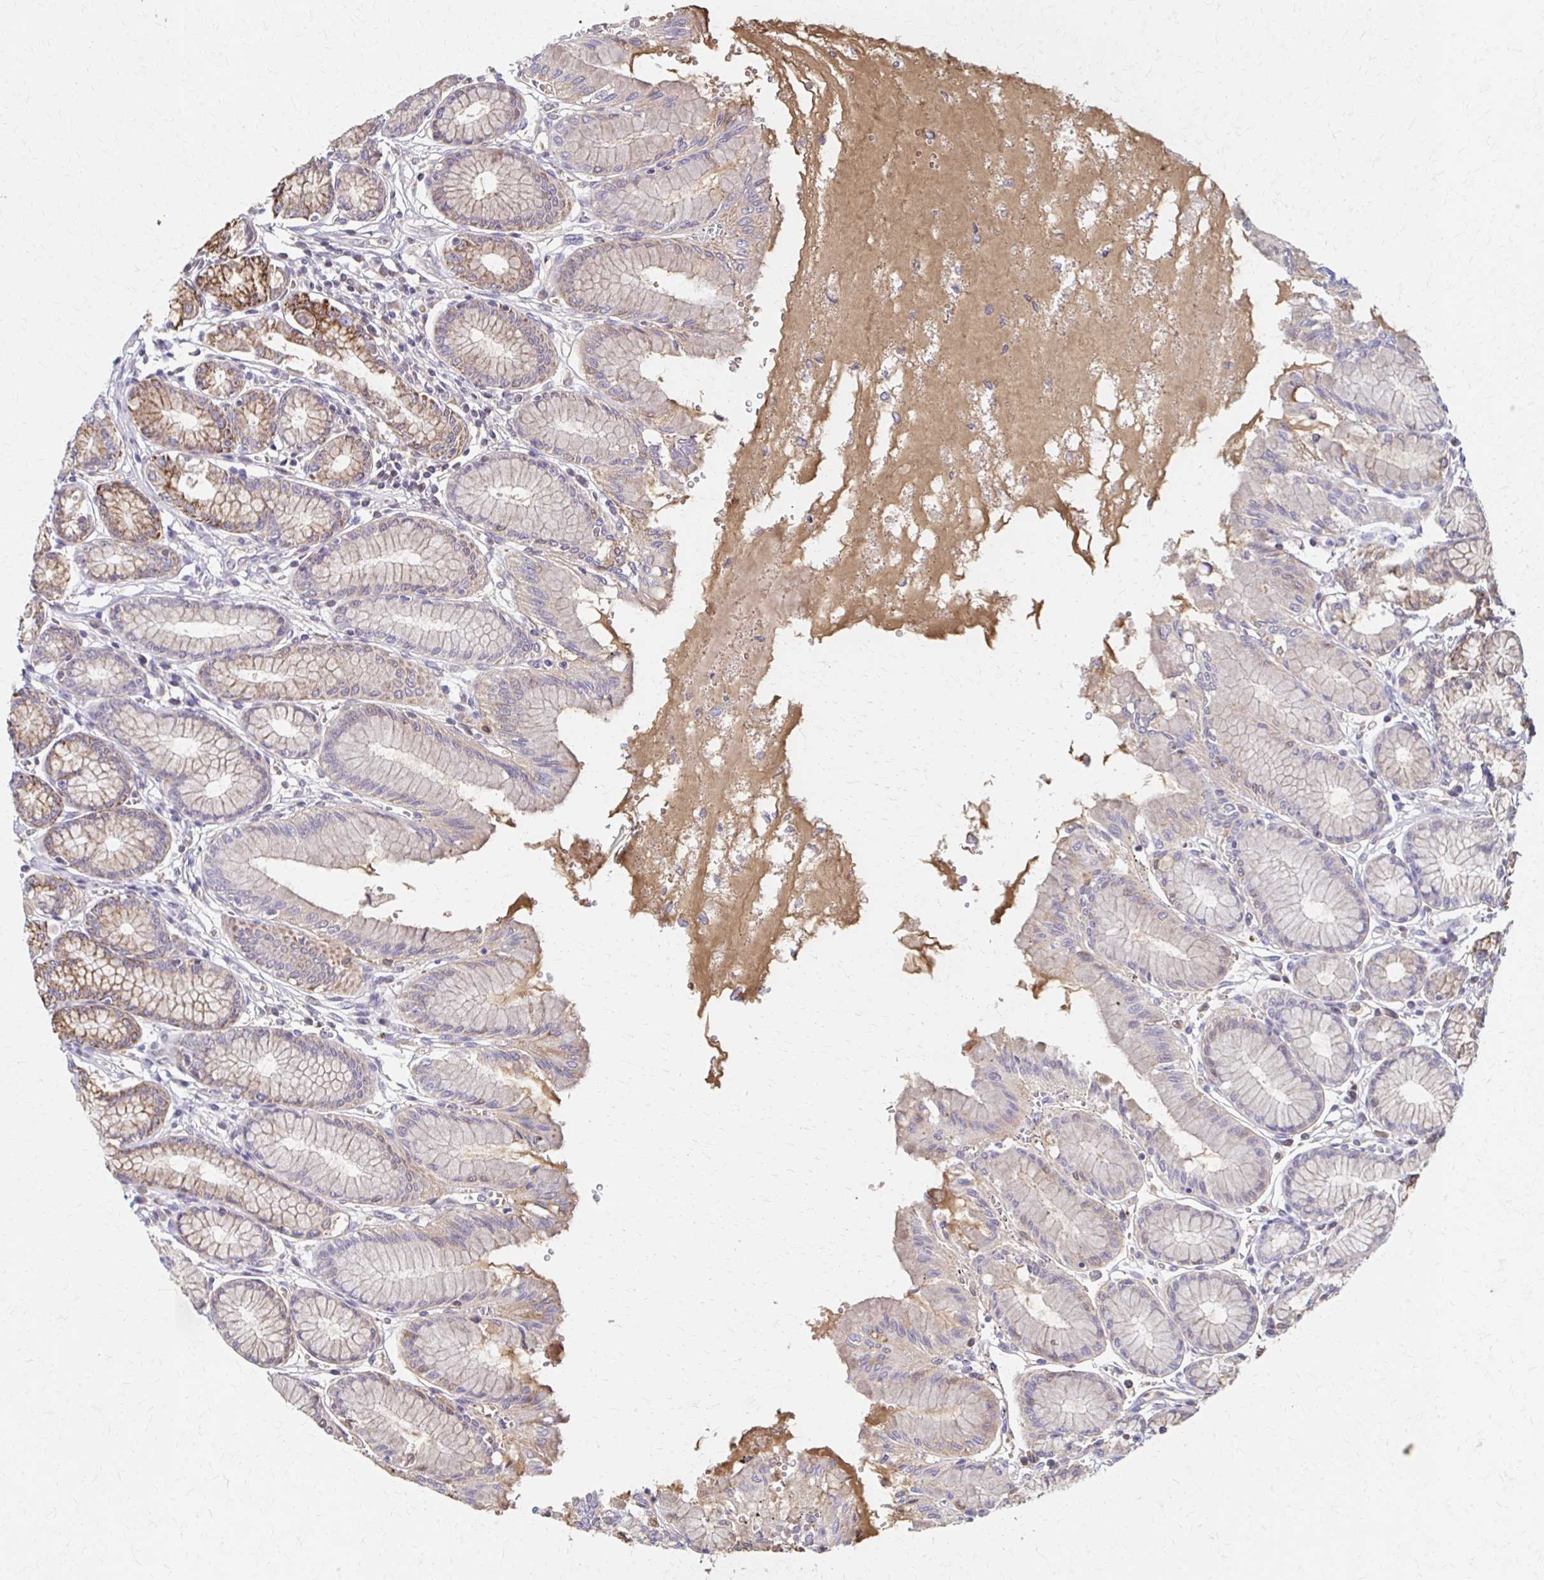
{"staining": {"intensity": "moderate", "quantity": "25%-75%", "location": "cytoplasmic/membranous"}, "tissue": "stomach", "cell_type": "Glandular cells", "image_type": "normal", "snomed": [{"axis": "morphology", "description": "Normal tissue, NOS"}, {"axis": "topography", "description": "Stomach"}, {"axis": "topography", "description": "Stomach, lower"}], "caption": "IHC micrograph of benign stomach stained for a protein (brown), which displays medium levels of moderate cytoplasmic/membranous staining in approximately 25%-75% of glandular cells.", "gene": "HMGCS2", "patient": {"sex": "male", "age": 76}}